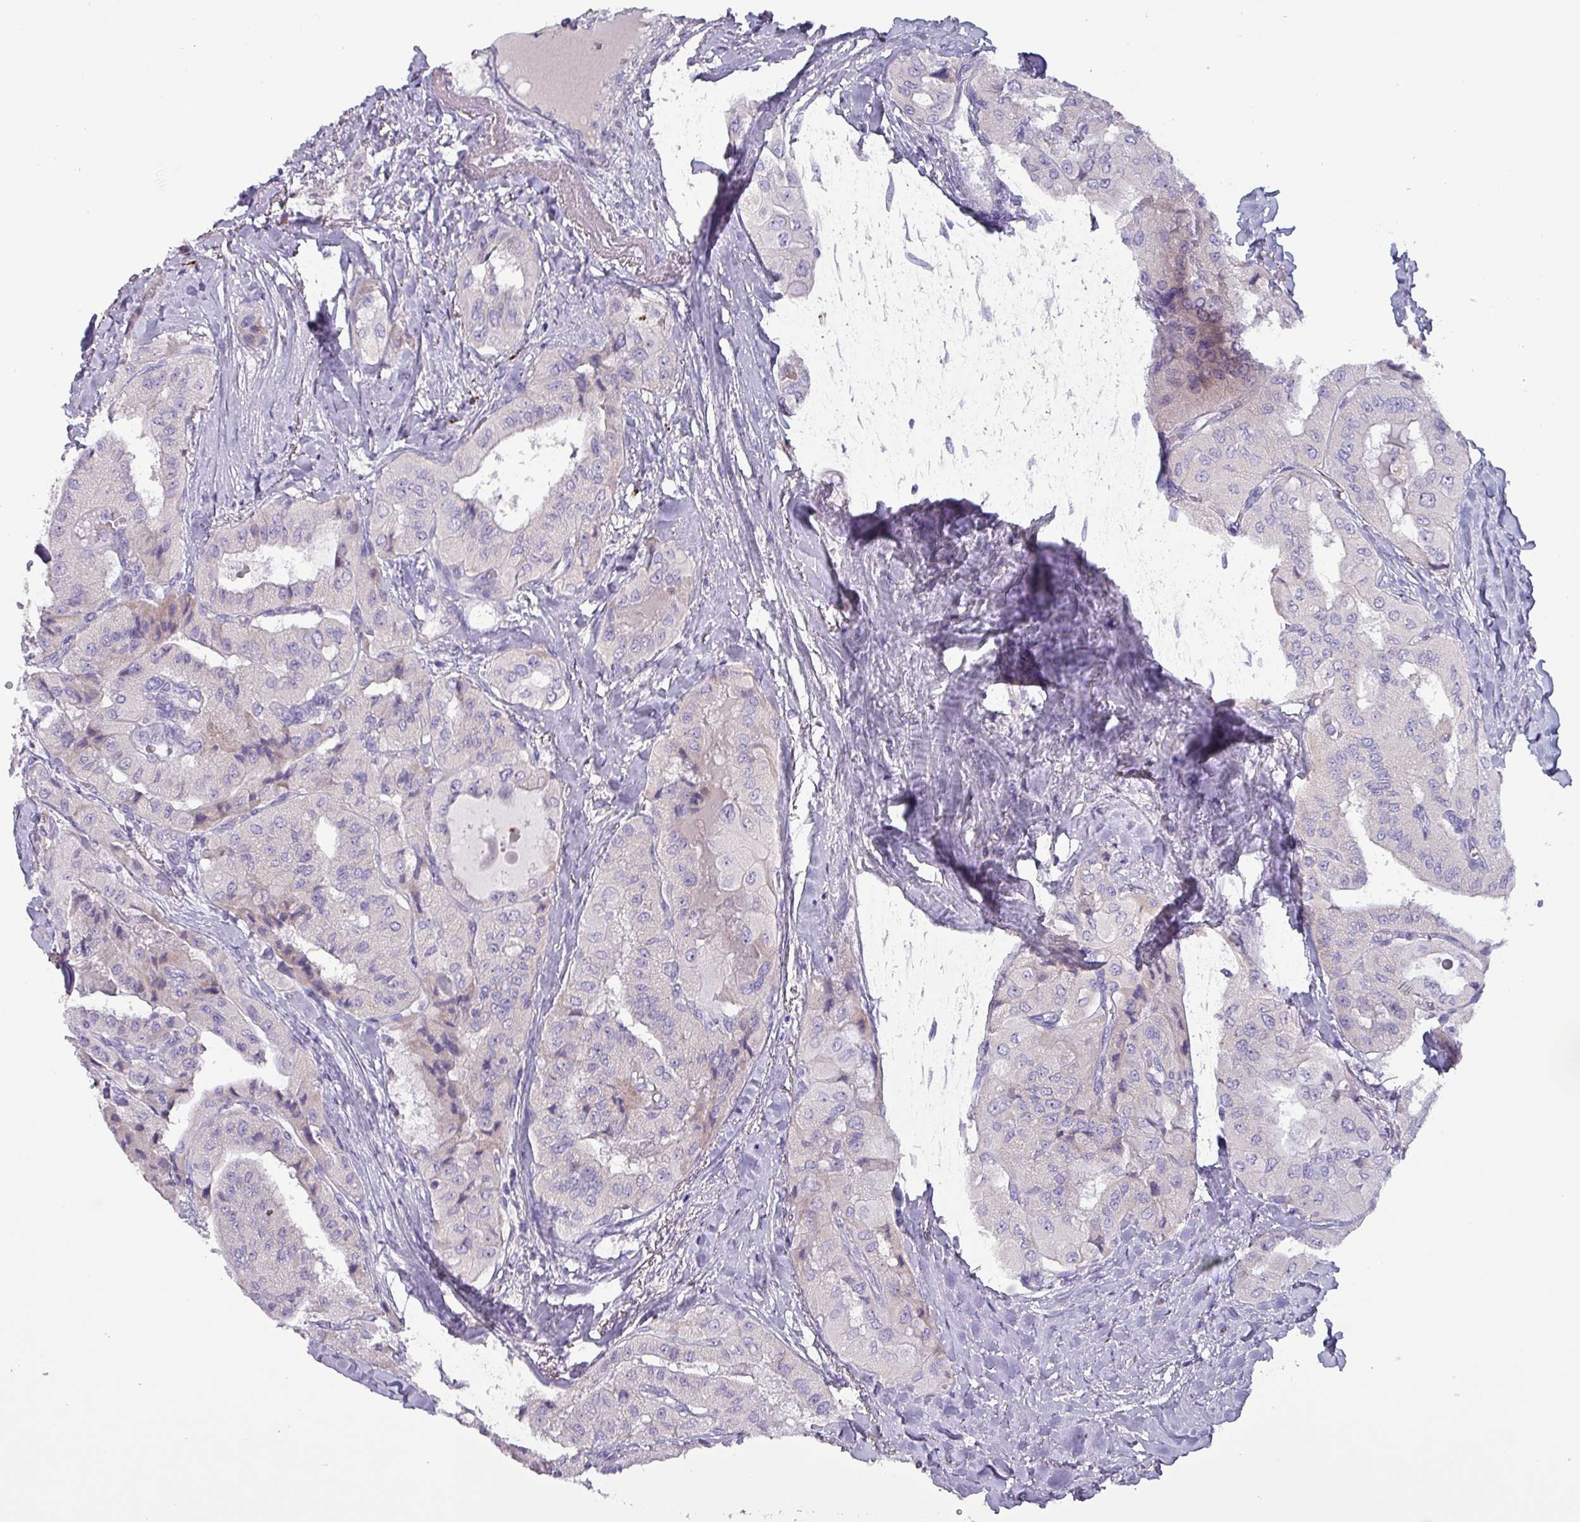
{"staining": {"intensity": "negative", "quantity": "none", "location": "none"}, "tissue": "thyroid cancer", "cell_type": "Tumor cells", "image_type": "cancer", "snomed": [{"axis": "morphology", "description": "Normal tissue, NOS"}, {"axis": "morphology", "description": "Papillary adenocarcinoma, NOS"}, {"axis": "topography", "description": "Thyroid gland"}], "caption": "Human papillary adenocarcinoma (thyroid) stained for a protein using IHC shows no expression in tumor cells.", "gene": "HSD3B7", "patient": {"sex": "female", "age": 59}}